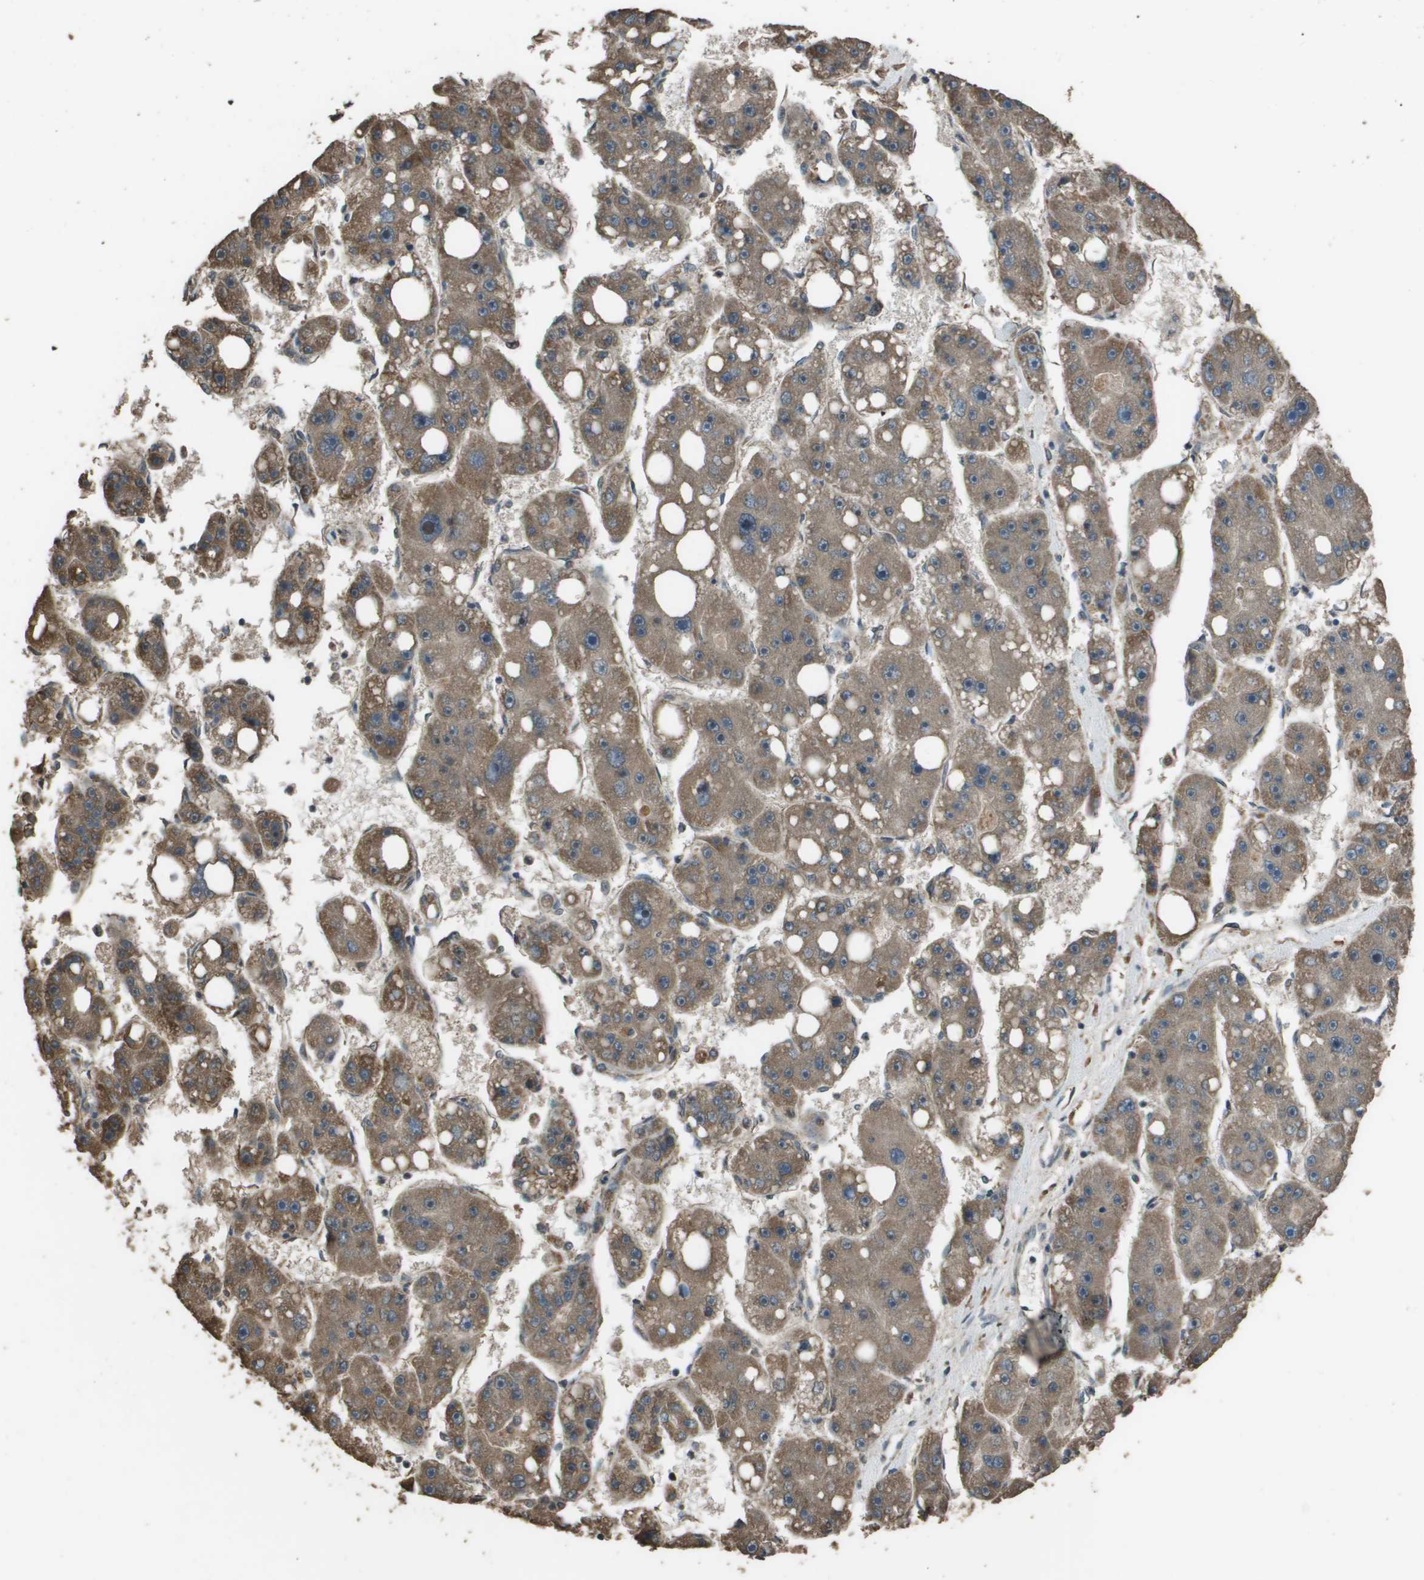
{"staining": {"intensity": "moderate", "quantity": ">75%", "location": "cytoplasmic/membranous"}, "tissue": "liver cancer", "cell_type": "Tumor cells", "image_type": "cancer", "snomed": [{"axis": "morphology", "description": "Carcinoma, Hepatocellular, NOS"}, {"axis": "topography", "description": "Liver"}], "caption": "This is an image of immunohistochemistry staining of liver cancer (hepatocellular carcinoma), which shows moderate staining in the cytoplasmic/membranous of tumor cells.", "gene": "FIG4", "patient": {"sex": "female", "age": 61}}